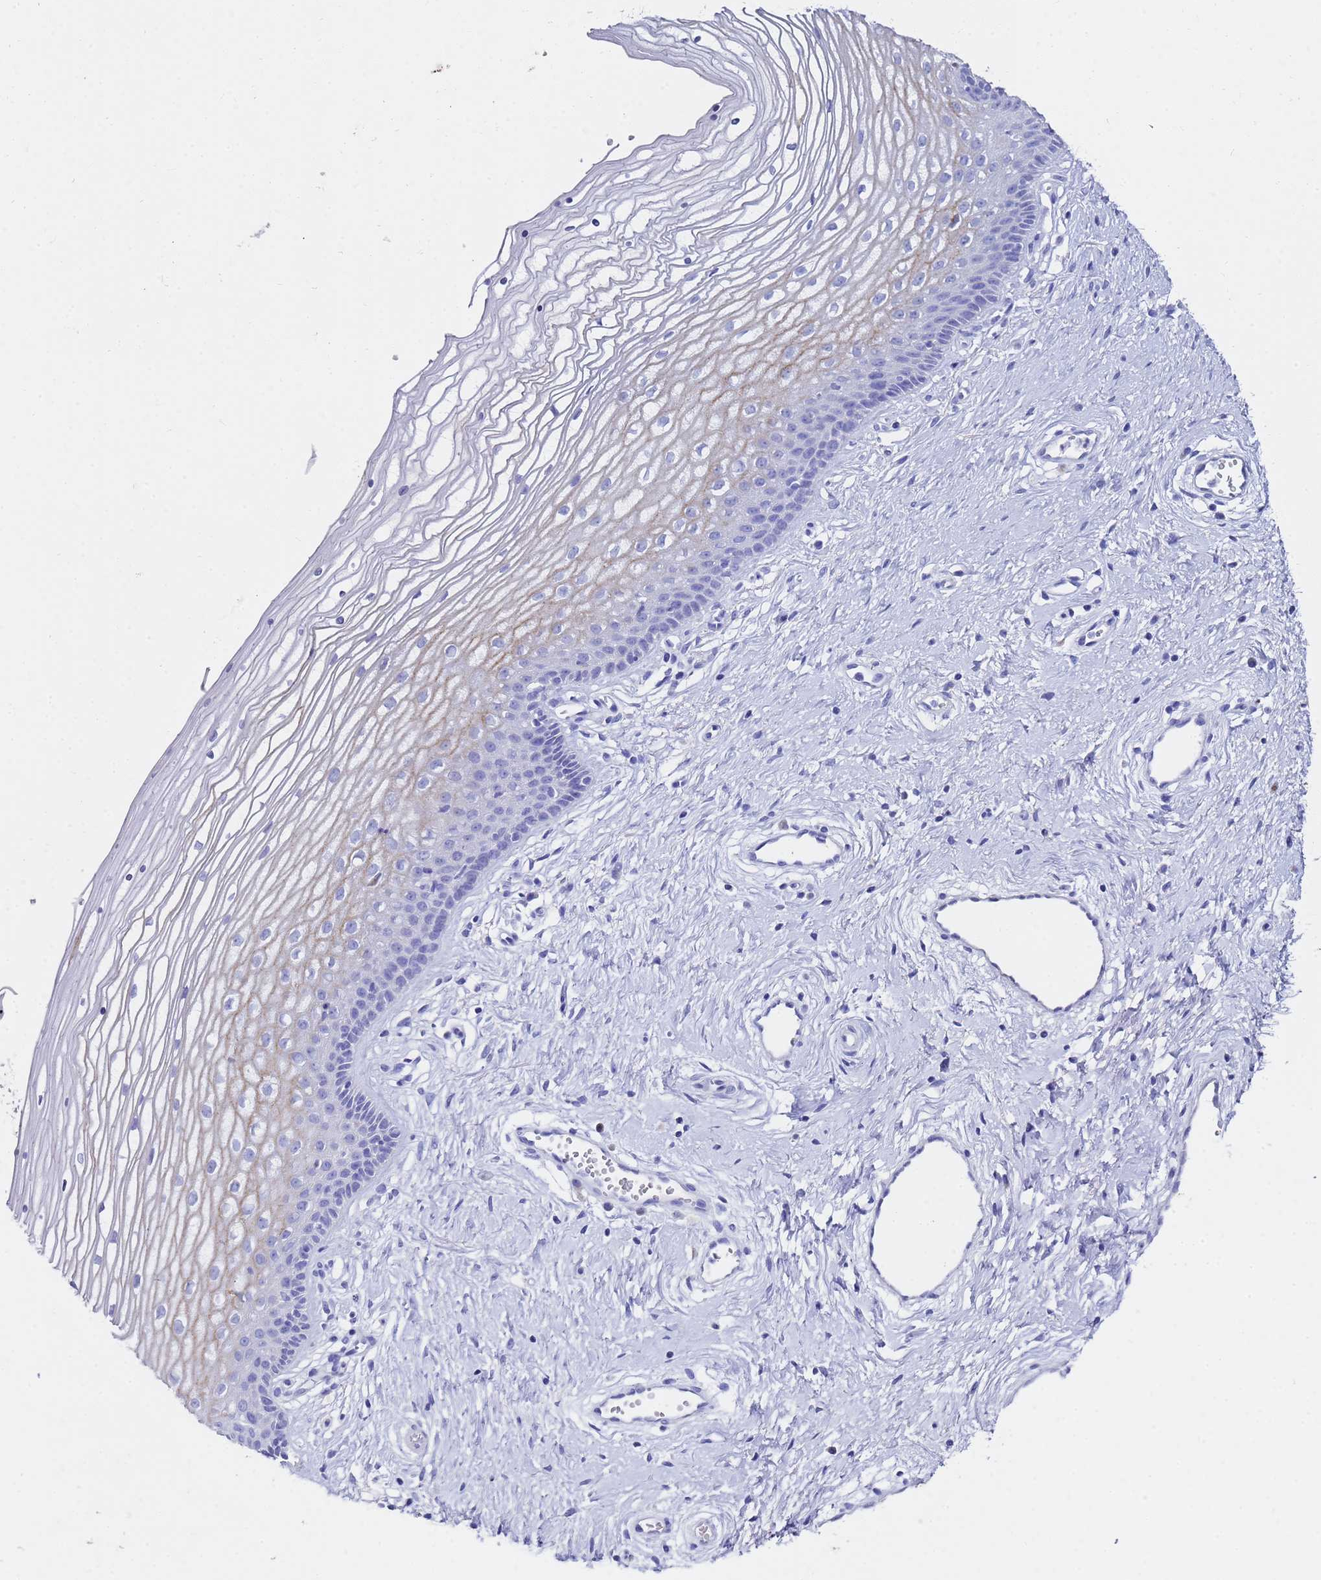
{"staining": {"intensity": "negative", "quantity": "none", "location": "none"}, "tissue": "vagina", "cell_type": "Squamous epithelial cells", "image_type": "normal", "snomed": [{"axis": "morphology", "description": "Normal tissue, NOS"}, {"axis": "topography", "description": "Vagina"}], "caption": "Immunohistochemistry photomicrograph of normal vagina: human vagina stained with DAB (3,3'-diaminobenzidine) displays no significant protein expression in squamous epithelial cells. (Immunohistochemistry (ihc), brightfield microscopy, high magnification).", "gene": "C2orf72", "patient": {"sex": "female", "age": 46}}